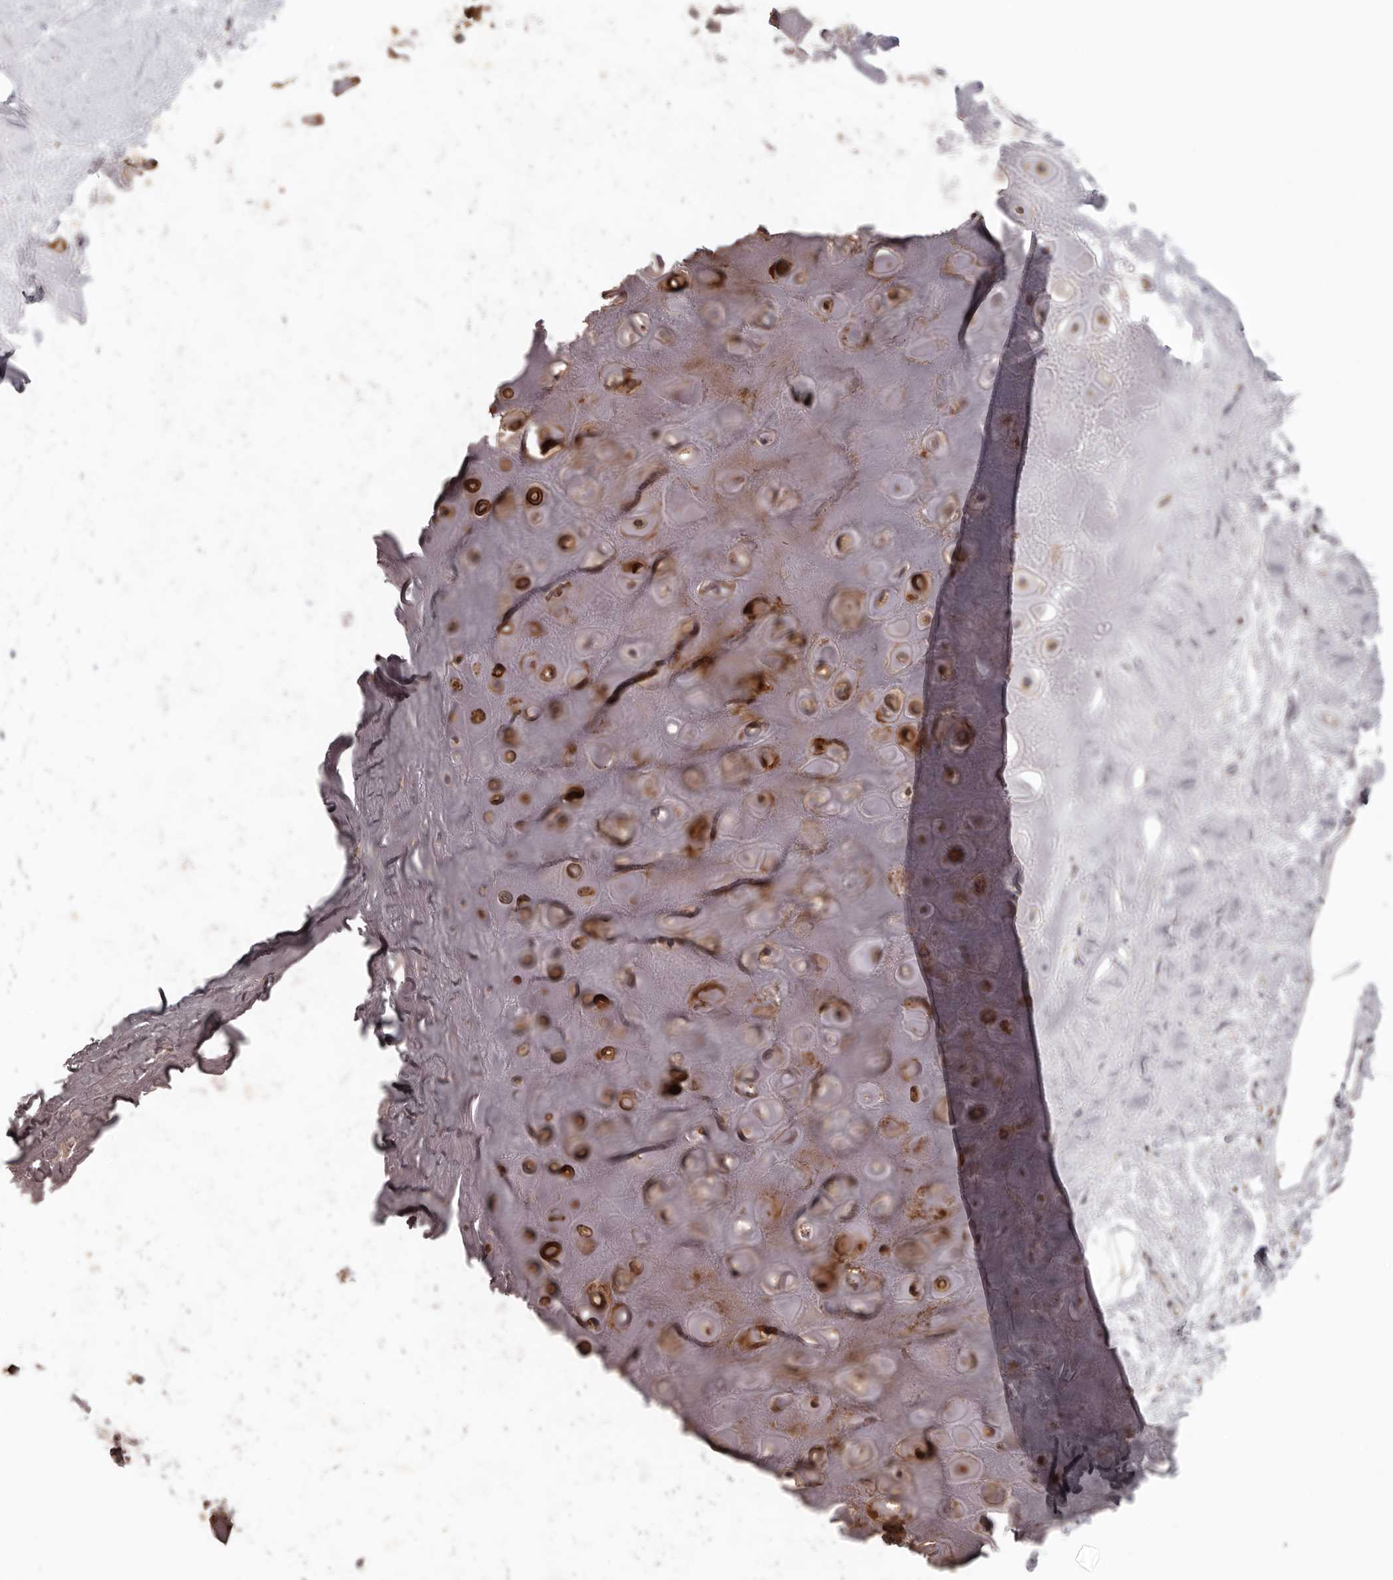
{"staining": {"intensity": "negative", "quantity": "none", "location": "none"}, "tissue": "adipose tissue", "cell_type": "Adipocytes", "image_type": "normal", "snomed": [{"axis": "morphology", "description": "Normal tissue, NOS"}, {"axis": "morphology", "description": "Basal cell carcinoma"}, {"axis": "topography", "description": "Skin"}], "caption": "Adipocytes show no significant staining in normal adipose tissue. (Brightfield microscopy of DAB IHC at high magnification).", "gene": "CHRM2", "patient": {"sex": "female", "age": 89}}